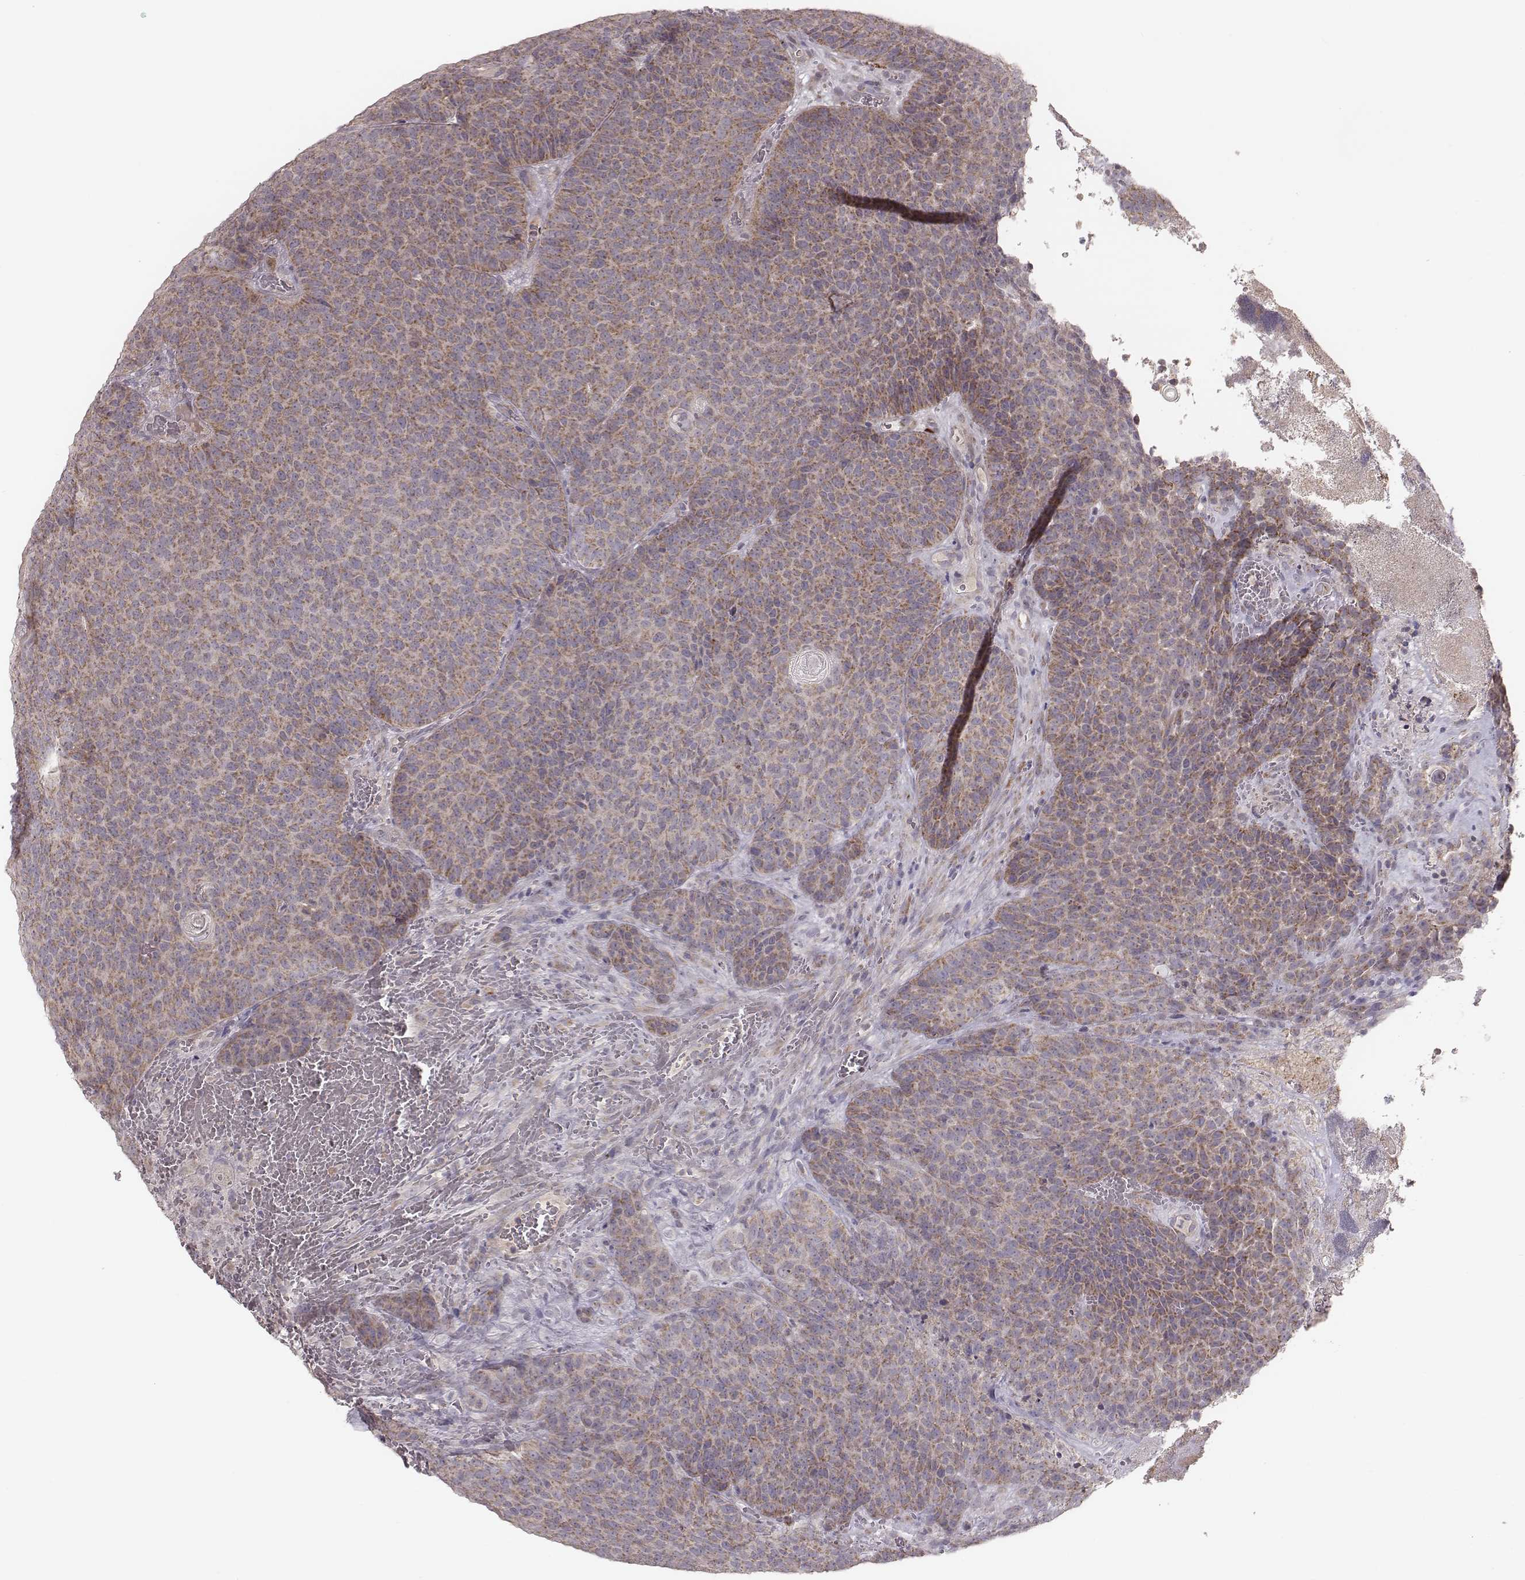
{"staining": {"intensity": "moderate", "quantity": "25%-75%", "location": "cytoplasmic/membranous"}, "tissue": "urothelial cancer", "cell_type": "Tumor cells", "image_type": "cancer", "snomed": [{"axis": "morphology", "description": "Urothelial carcinoma, Low grade"}, {"axis": "topography", "description": "Urinary bladder"}], "caption": "IHC (DAB) staining of urothelial carcinoma (low-grade) demonstrates moderate cytoplasmic/membranous protein expression in about 25%-75% of tumor cells.", "gene": "MRPS27", "patient": {"sex": "female", "age": 62}}